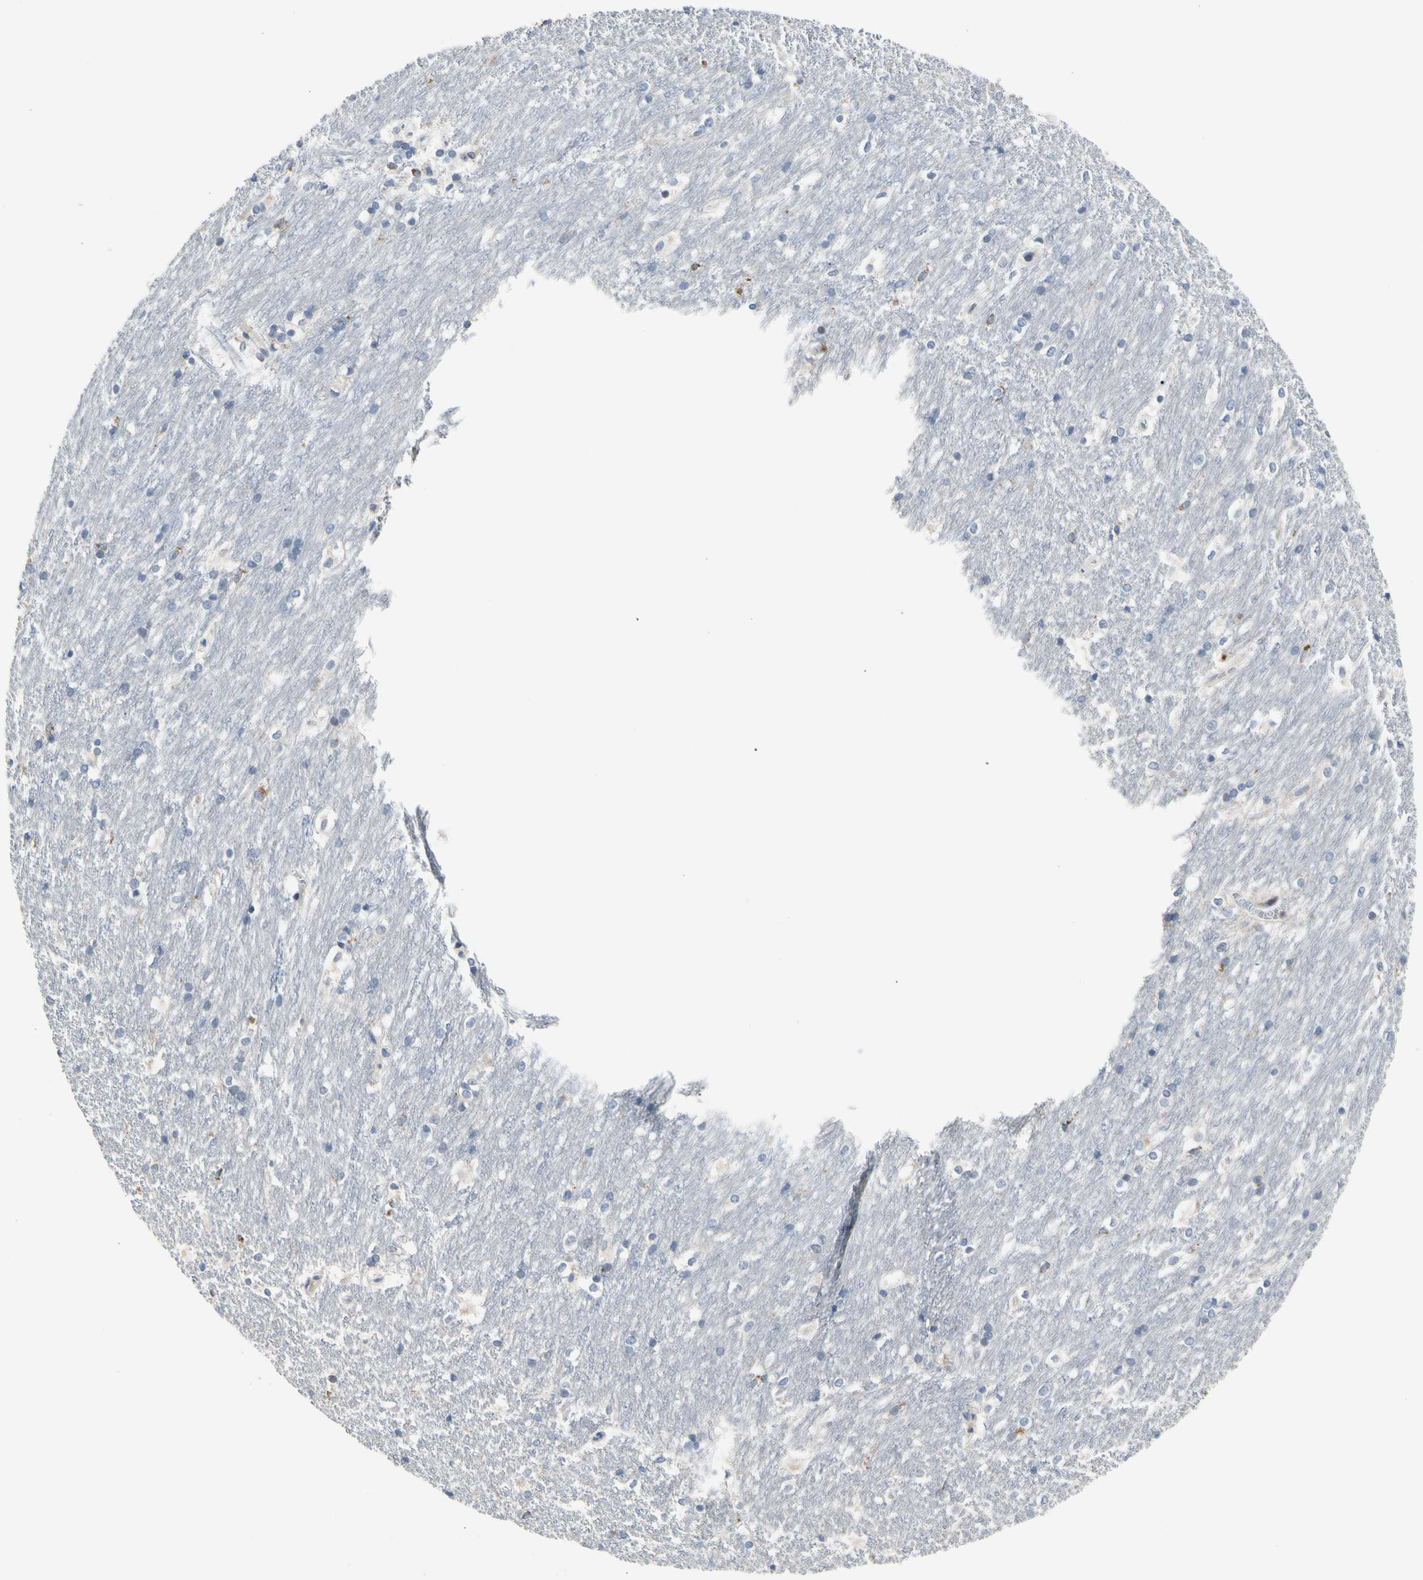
{"staining": {"intensity": "negative", "quantity": "none", "location": "none"}, "tissue": "caudate", "cell_type": "Glial cells", "image_type": "normal", "snomed": [{"axis": "morphology", "description": "Normal tissue, NOS"}, {"axis": "topography", "description": "Lateral ventricle wall"}], "caption": "IHC photomicrograph of unremarkable caudate: human caudate stained with DAB (3,3'-diaminobenzidine) displays no significant protein positivity in glial cells.", "gene": "ADA2", "patient": {"sex": "female", "age": 19}}